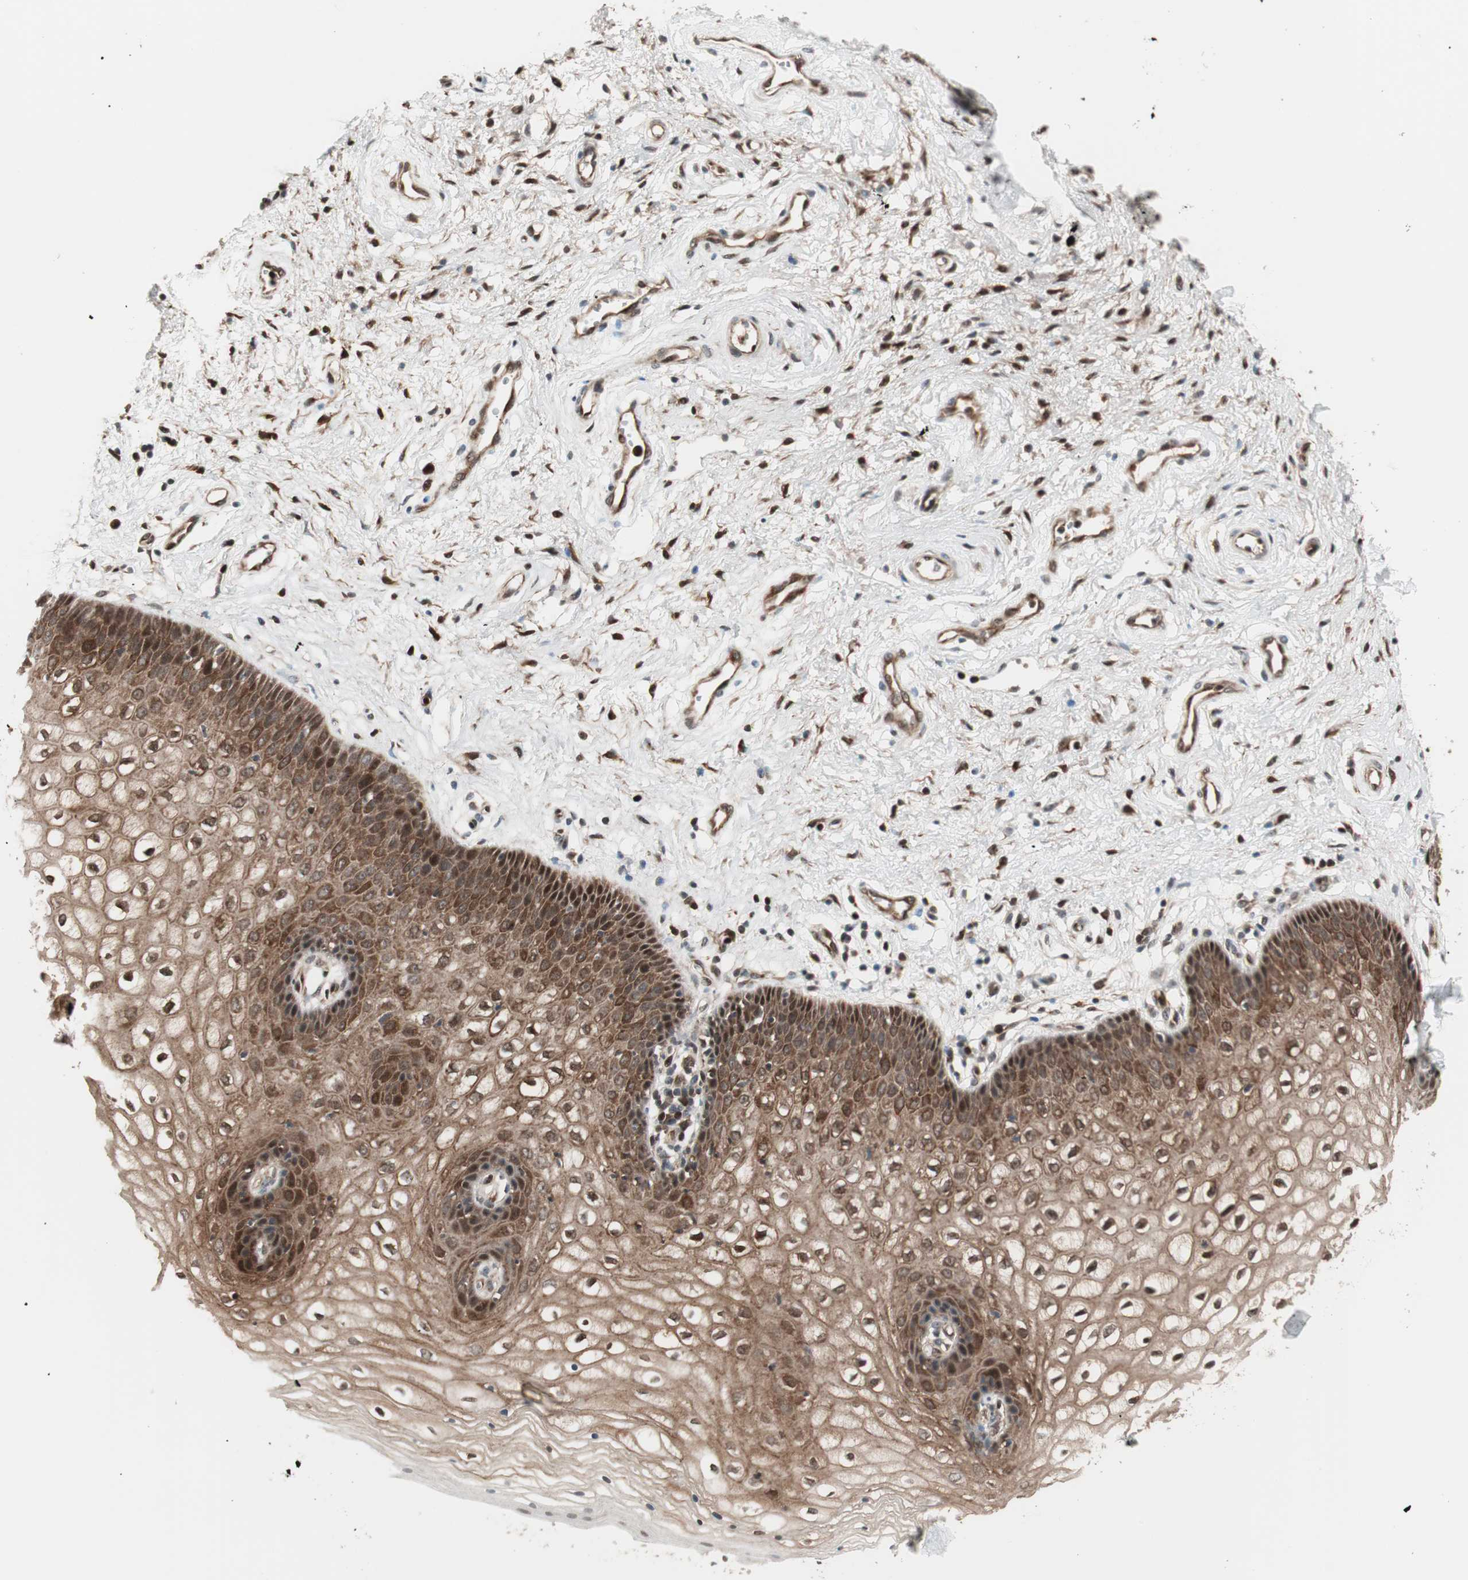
{"staining": {"intensity": "strong", "quantity": ">75%", "location": "cytoplasmic/membranous,nuclear"}, "tissue": "vagina", "cell_type": "Squamous epithelial cells", "image_type": "normal", "snomed": [{"axis": "morphology", "description": "Normal tissue, NOS"}, {"axis": "topography", "description": "Vagina"}], "caption": "Squamous epithelial cells show strong cytoplasmic/membranous,nuclear expression in approximately >75% of cells in normal vagina.", "gene": "PRKG2", "patient": {"sex": "female", "age": 34}}